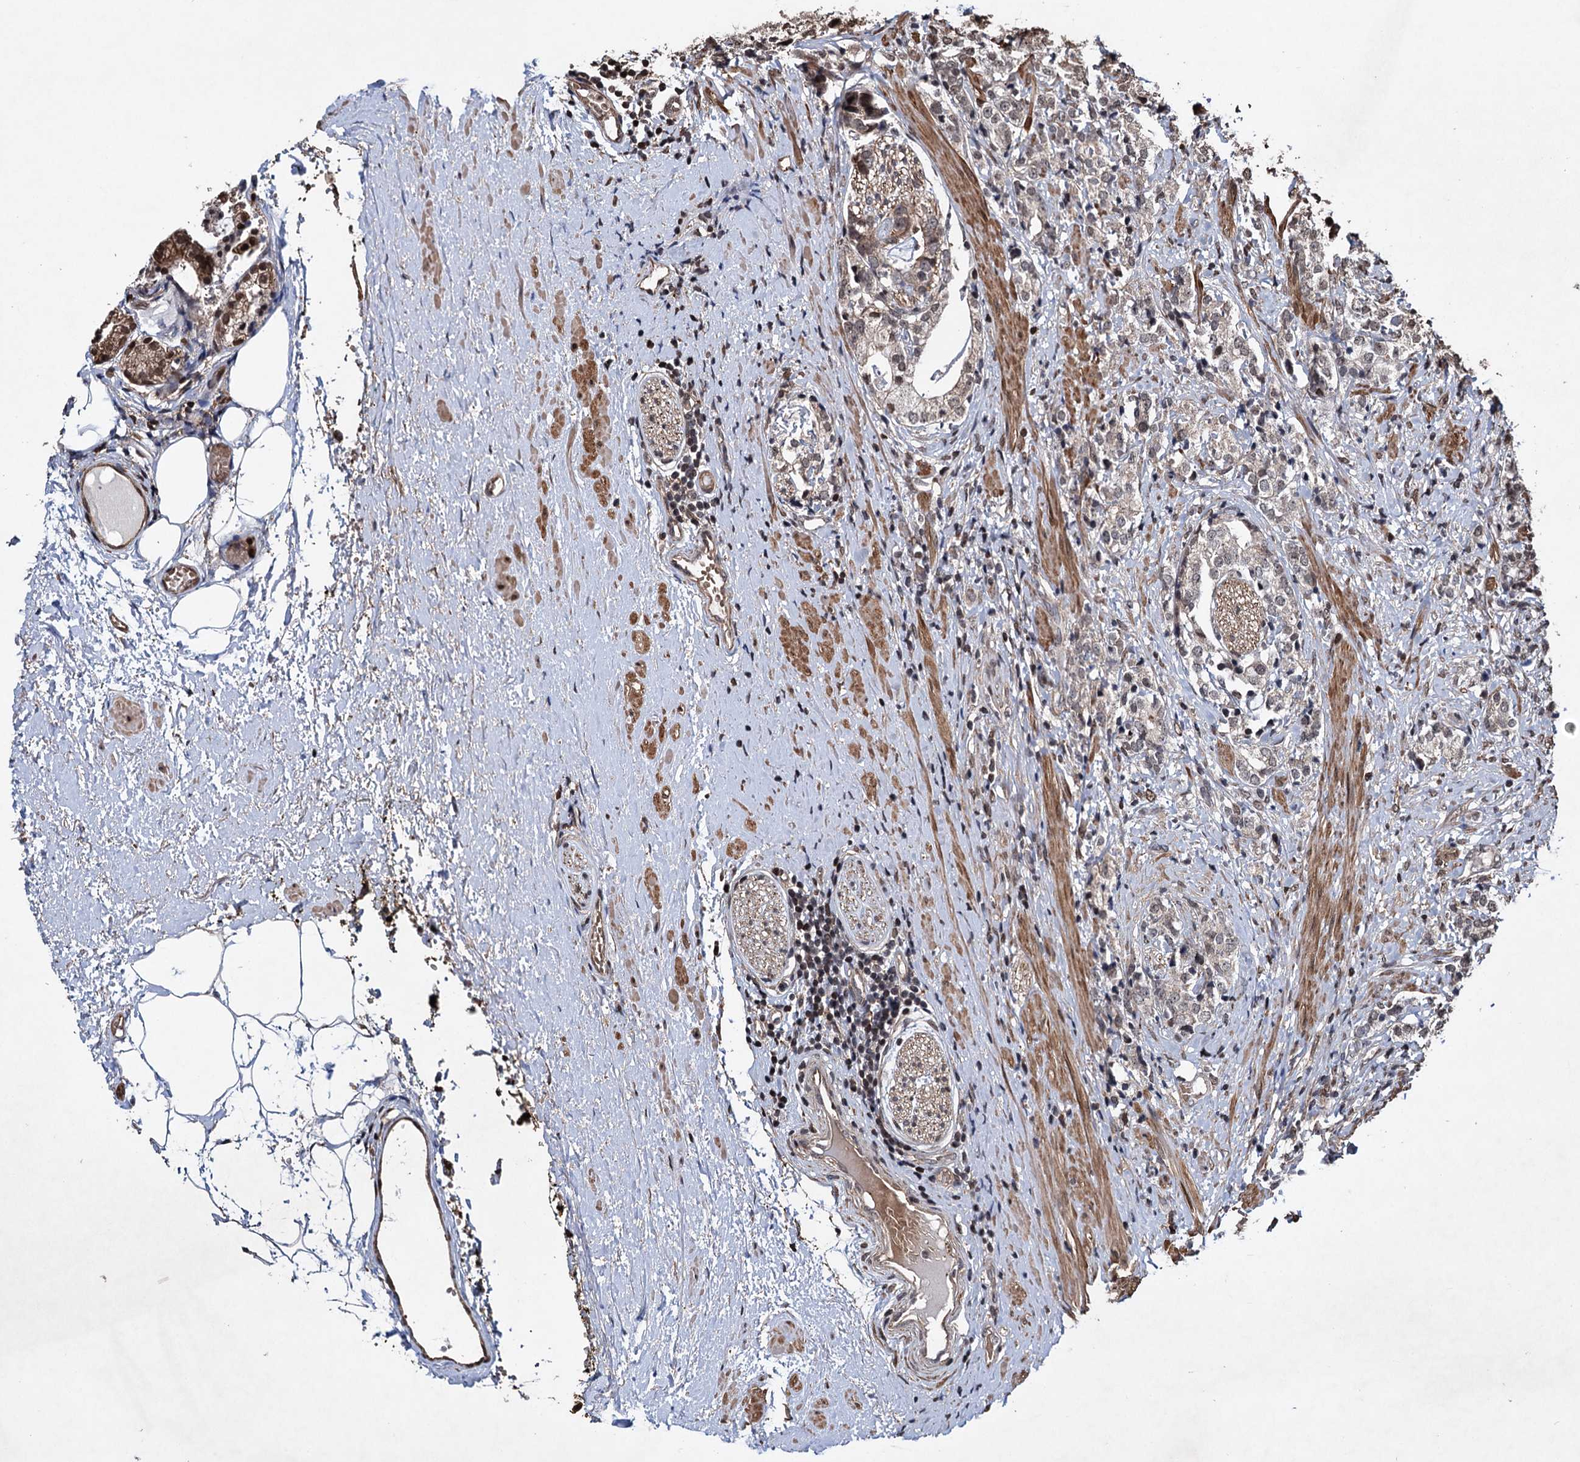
{"staining": {"intensity": "weak", "quantity": "<25%", "location": "cytoplasmic/membranous,nuclear"}, "tissue": "prostate cancer", "cell_type": "Tumor cells", "image_type": "cancer", "snomed": [{"axis": "morphology", "description": "Adenocarcinoma, High grade"}, {"axis": "topography", "description": "Prostate"}], "caption": "Prostate cancer stained for a protein using immunohistochemistry exhibits no staining tumor cells.", "gene": "EYA4", "patient": {"sex": "male", "age": 69}}